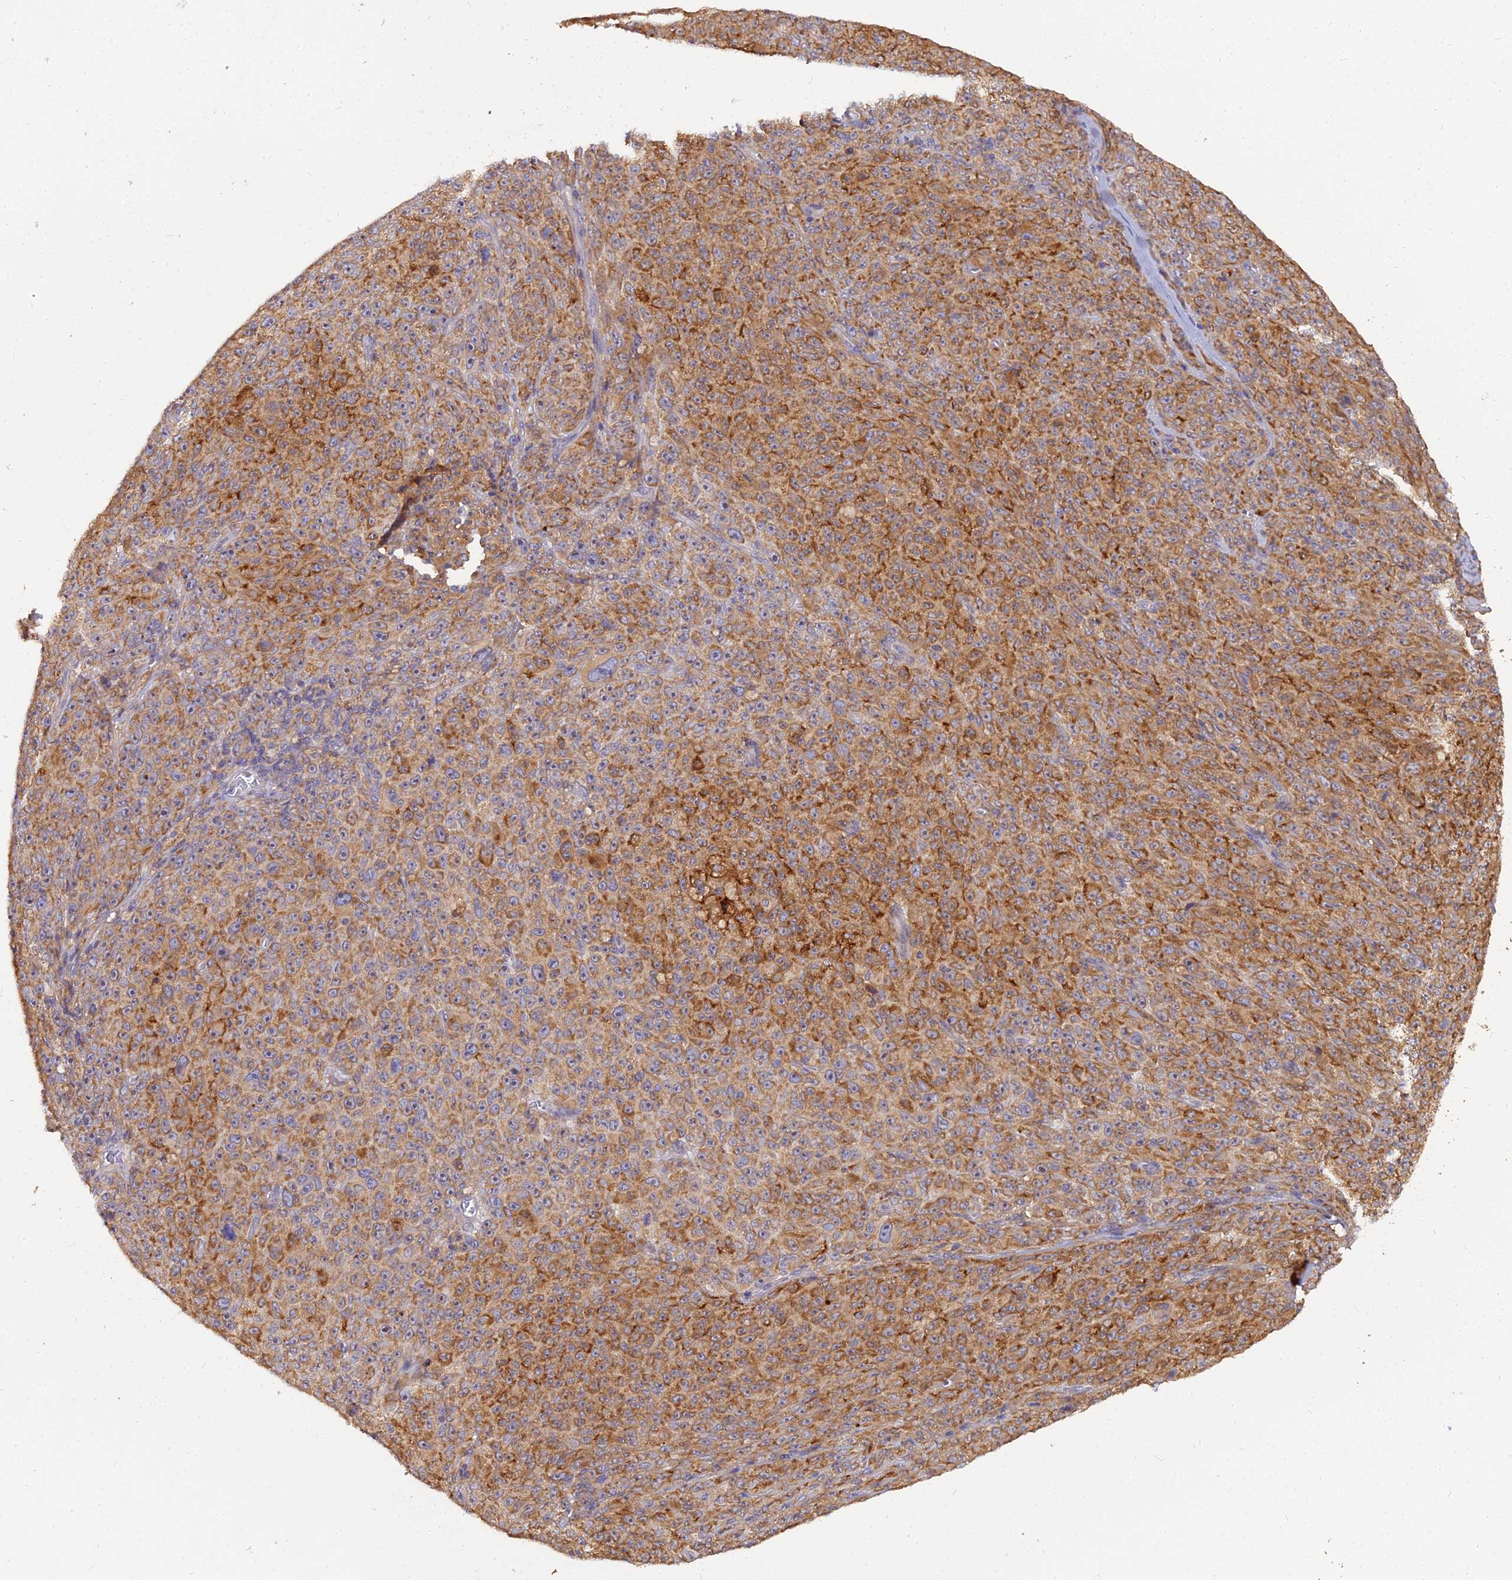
{"staining": {"intensity": "moderate", "quantity": ">75%", "location": "cytoplasmic/membranous"}, "tissue": "melanoma", "cell_type": "Tumor cells", "image_type": "cancer", "snomed": [{"axis": "morphology", "description": "Malignant melanoma, NOS"}, {"axis": "topography", "description": "Skin"}], "caption": "DAB (3,3'-diaminobenzidine) immunohistochemical staining of melanoma demonstrates moderate cytoplasmic/membranous protein expression in approximately >75% of tumor cells.", "gene": "ARL8B", "patient": {"sex": "female", "age": 82}}